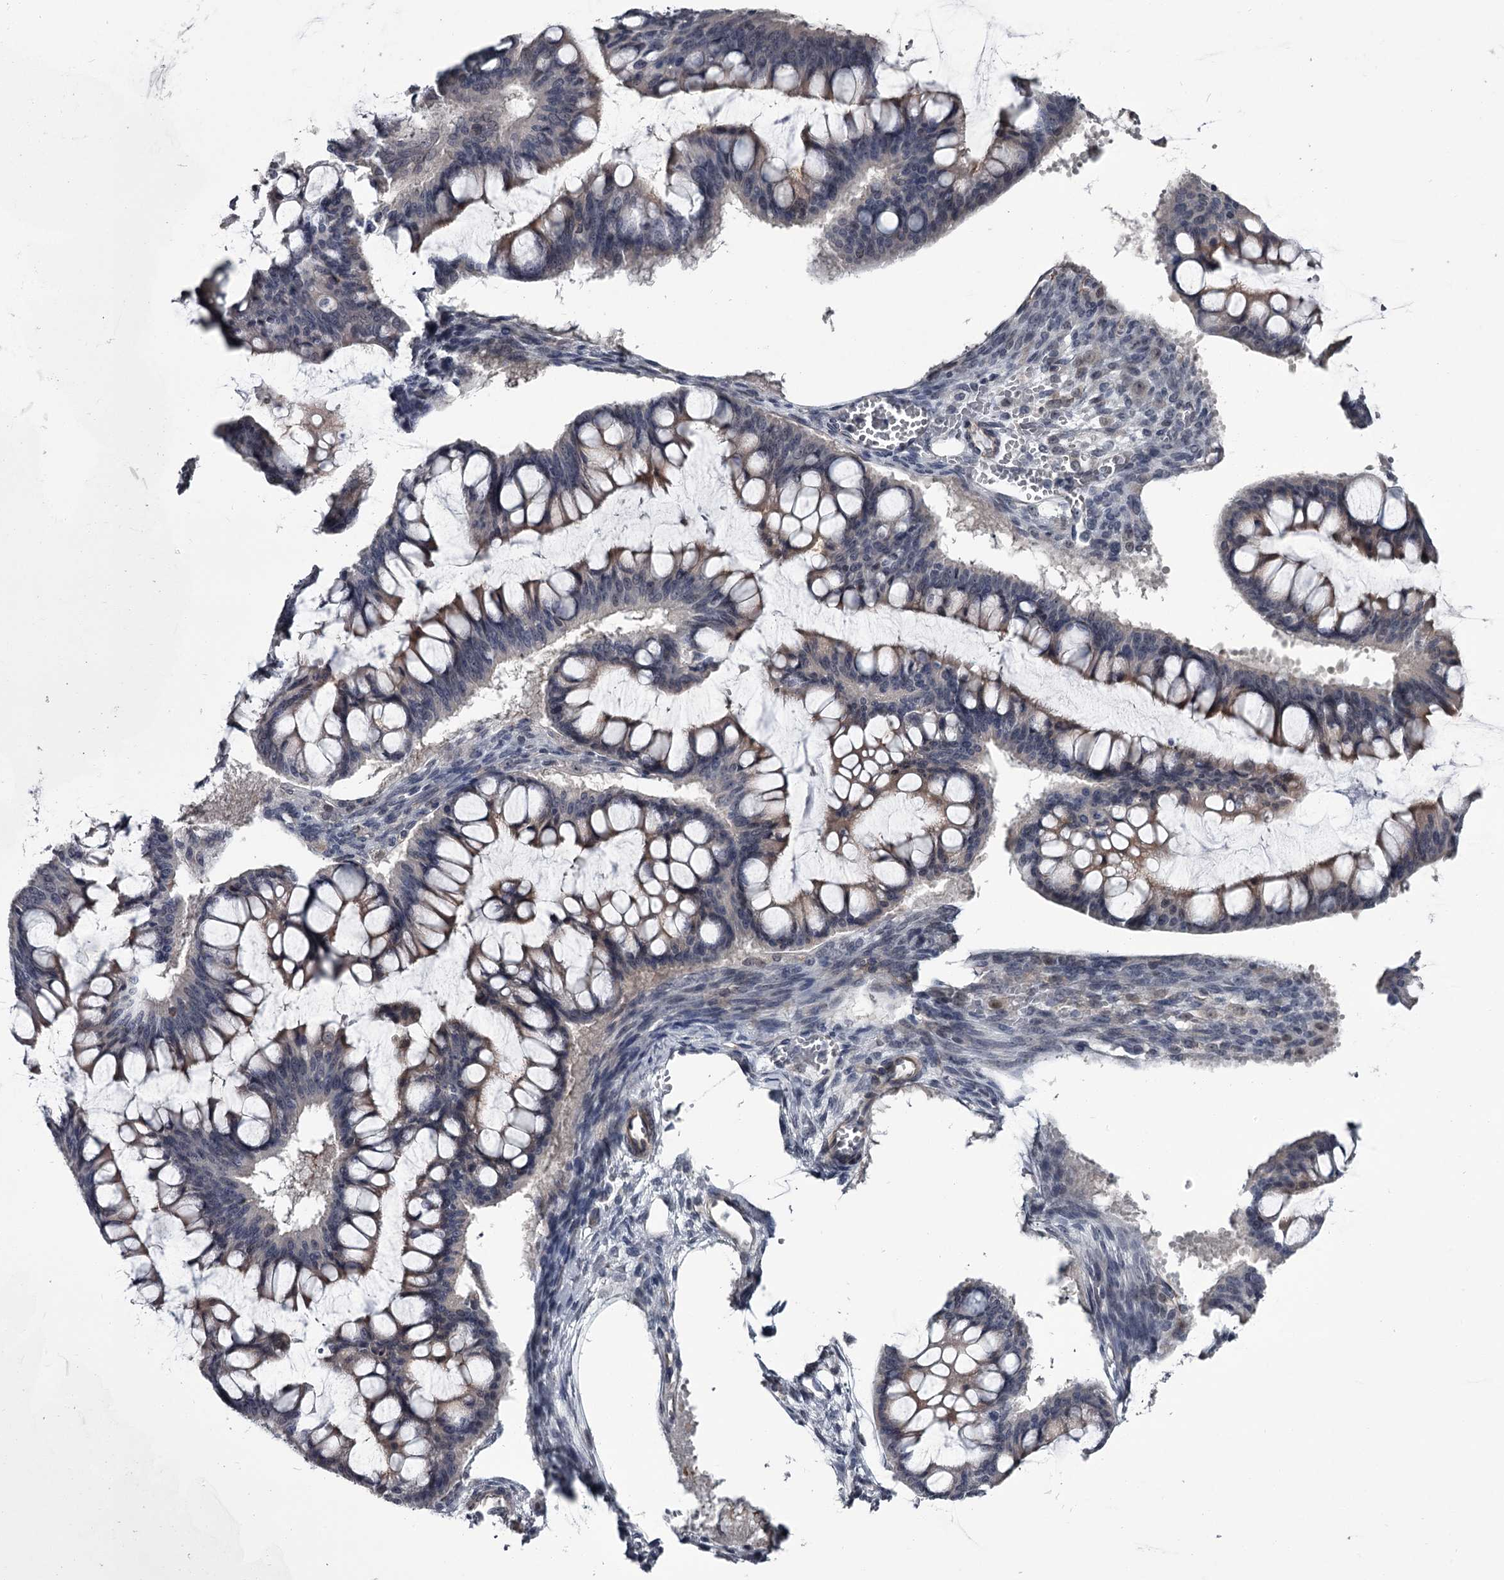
{"staining": {"intensity": "weak", "quantity": "<25%", "location": "cytoplasmic/membranous"}, "tissue": "ovarian cancer", "cell_type": "Tumor cells", "image_type": "cancer", "snomed": [{"axis": "morphology", "description": "Cystadenocarcinoma, mucinous, NOS"}, {"axis": "topography", "description": "Ovary"}], "caption": "Tumor cells are negative for brown protein staining in ovarian cancer. The staining is performed using DAB brown chromogen with nuclei counter-stained in using hematoxylin.", "gene": "PRPF40B", "patient": {"sex": "female", "age": 73}}